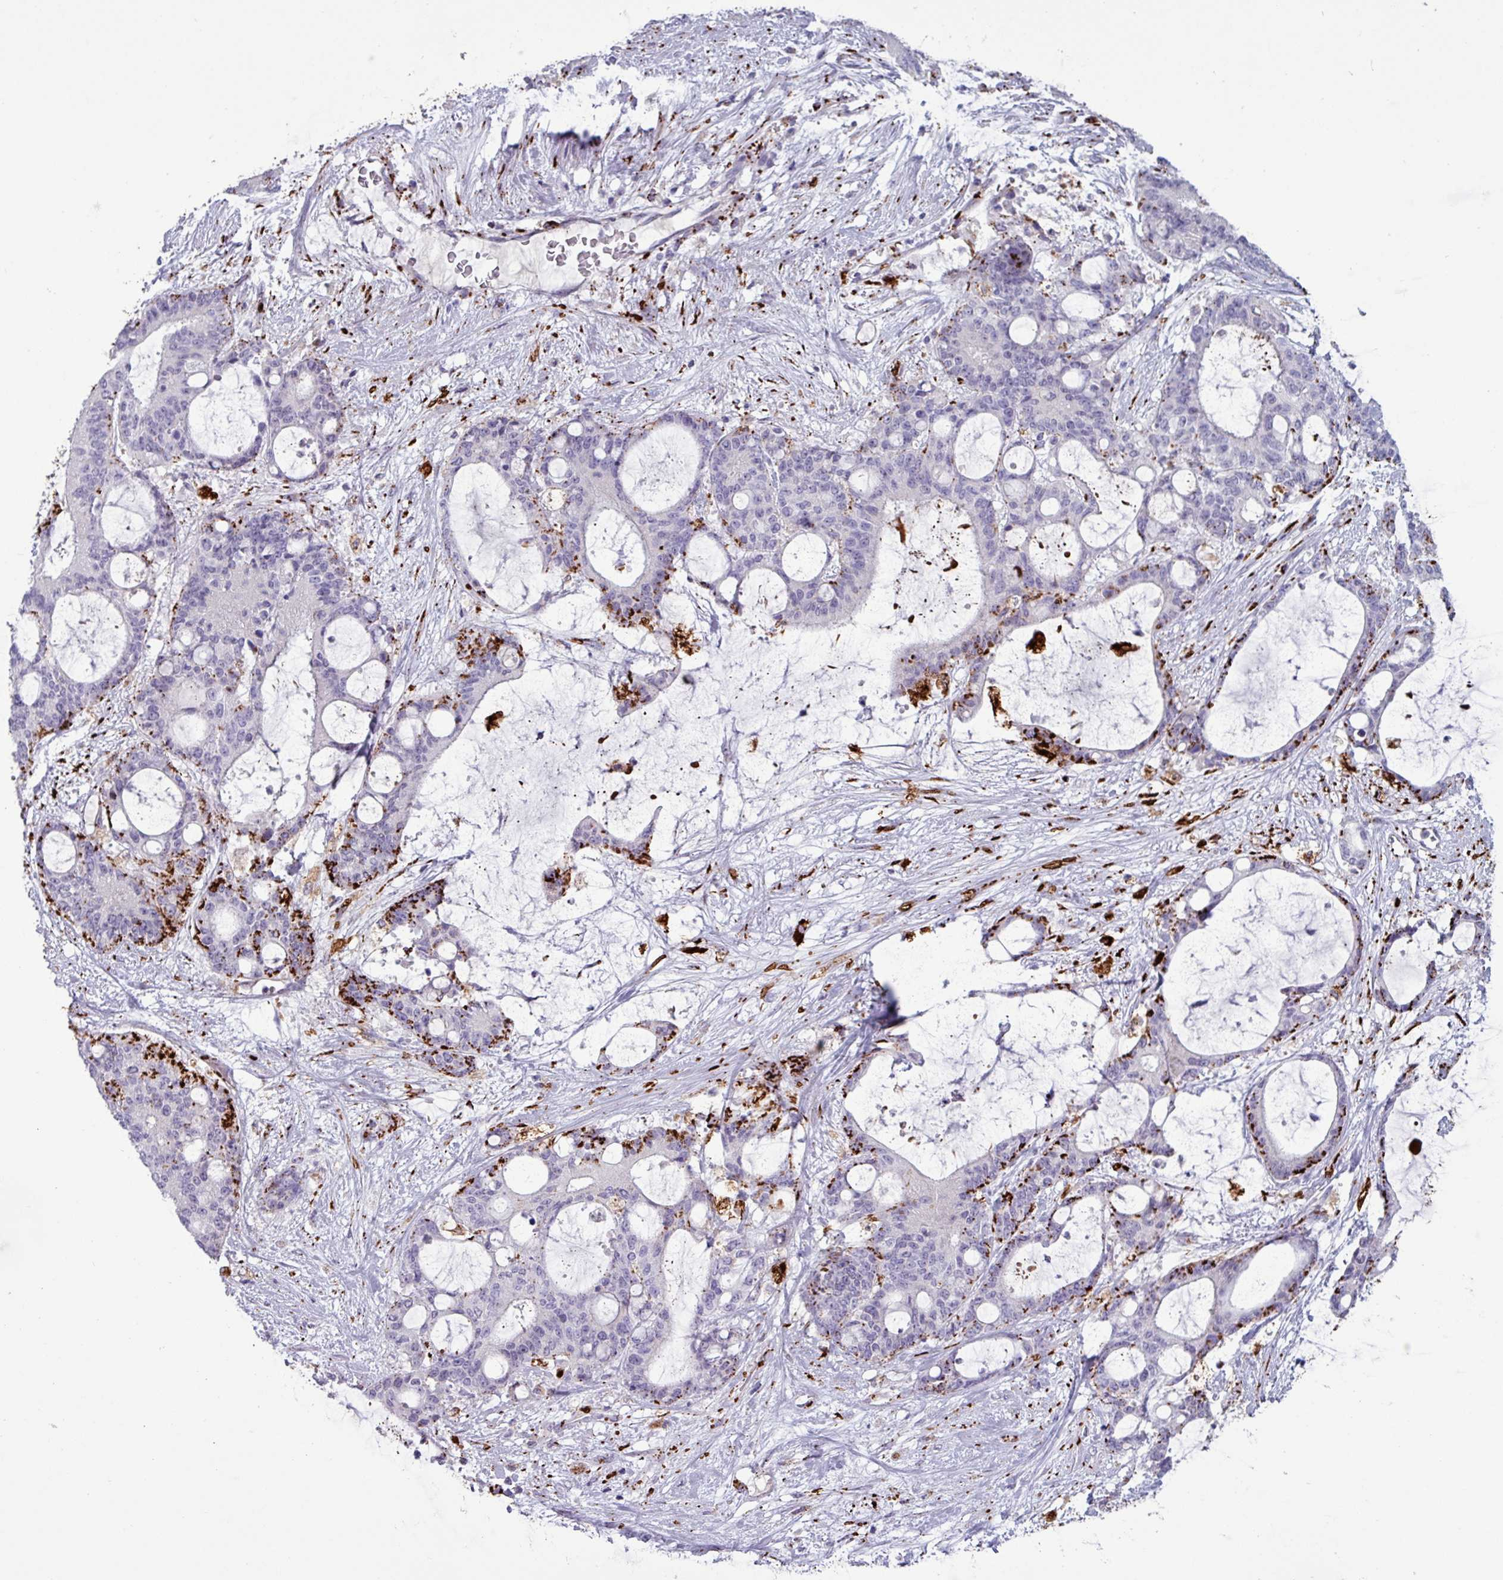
{"staining": {"intensity": "strong", "quantity": "25%-75%", "location": "cytoplasmic/membranous"}, "tissue": "liver cancer", "cell_type": "Tumor cells", "image_type": "cancer", "snomed": [{"axis": "morphology", "description": "Normal tissue, NOS"}, {"axis": "morphology", "description": "Cholangiocarcinoma"}, {"axis": "topography", "description": "Liver"}, {"axis": "topography", "description": "Peripheral nerve tissue"}], "caption": "Immunohistochemistry (DAB (3,3'-diaminobenzidine)) staining of liver cholangiocarcinoma displays strong cytoplasmic/membranous protein expression in approximately 25%-75% of tumor cells.", "gene": "PLIN2", "patient": {"sex": "female", "age": 73}}